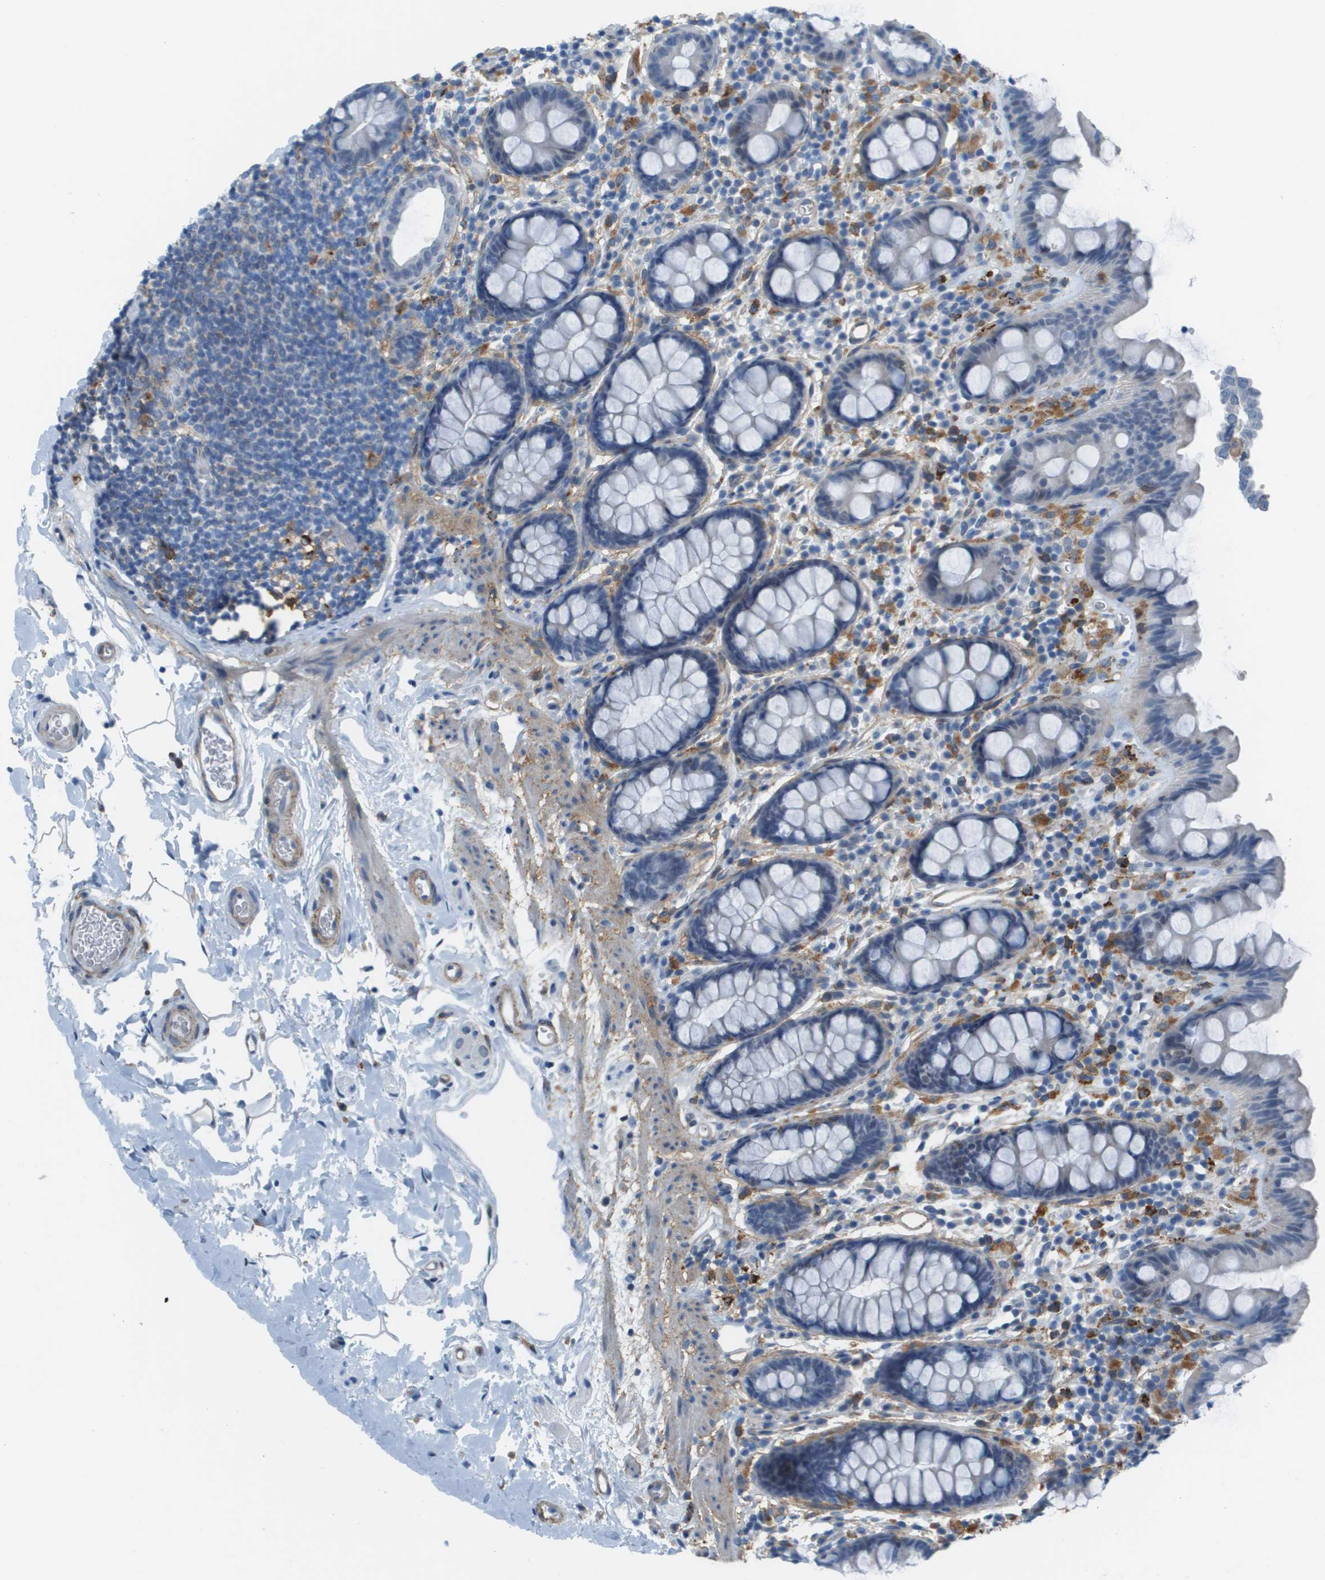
{"staining": {"intensity": "weak", "quantity": ">75%", "location": "cytoplasmic/membranous"}, "tissue": "colon", "cell_type": "Endothelial cells", "image_type": "normal", "snomed": [{"axis": "morphology", "description": "Normal tissue, NOS"}, {"axis": "topography", "description": "Colon"}], "caption": "This is an image of immunohistochemistry staining of normal colon, which shows weak expression in the cytoplasmic/membranous of endothelial cells.", "gene": "ZBTB43", "patient": {"sex": "female", "age": 80}}